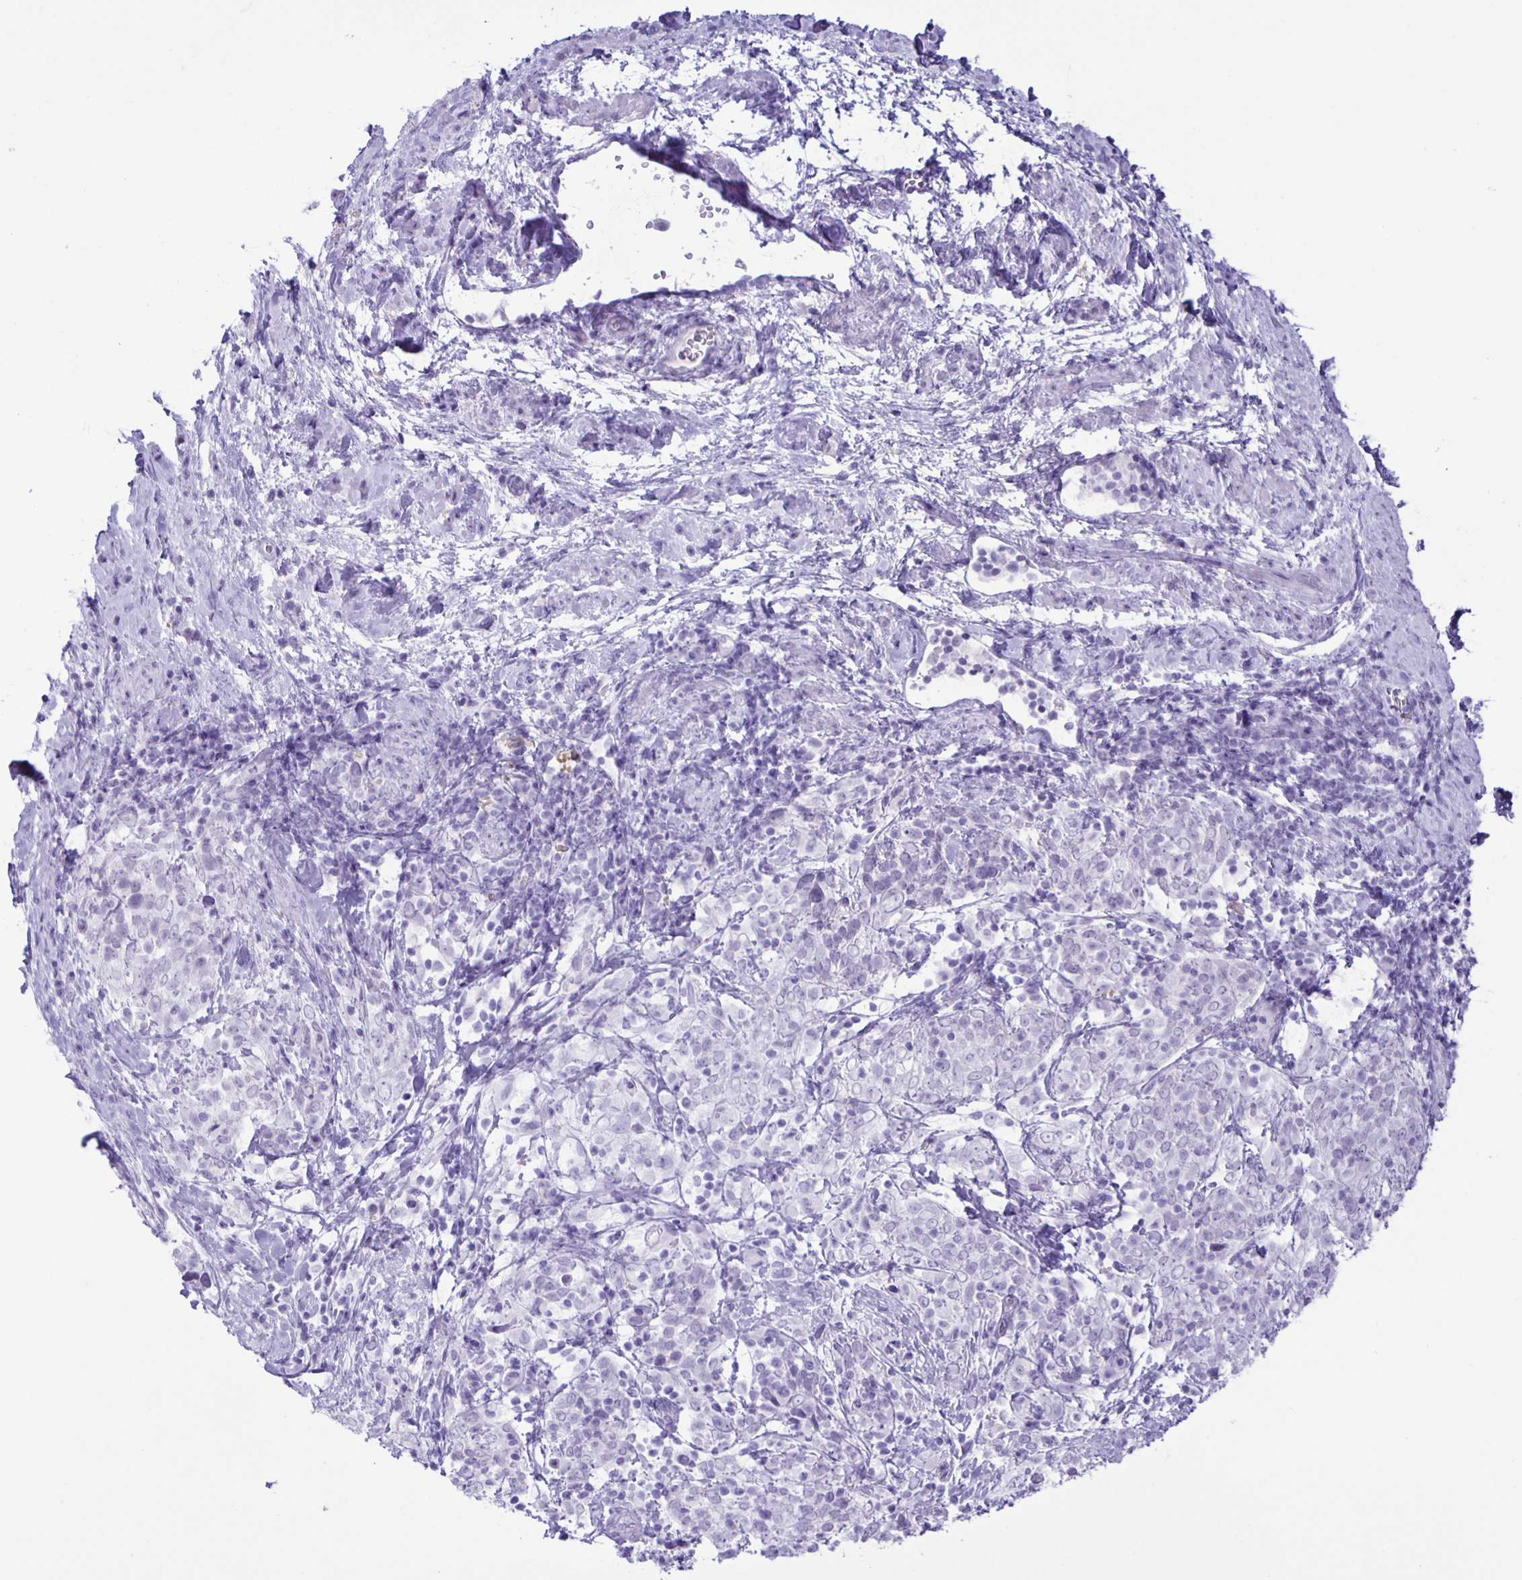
{"staining": {"intensity": "negative", "quantity": "none", "location": "none"}, "tissue": "cervical cancer", "cell_type": "Tumor cells", "image_type": "cancer", "snomed": [{"axis": "morphology", "description": "Squamous cell carcinoma, NOS"}, {"axis": "topography", "description": "Cervix"}], "caption": "A high-resolution image shows IHC staining of squamous cell carcinoma (cervical), which demonstrates no significant staining in tumor cells. (Brightfield microscopy of DAB (3,3'-diaminobenzidine) immunohistochemistry at high magnification).", "gene": "EZHIP", "patient": {"sex": "female", "age": 61}}